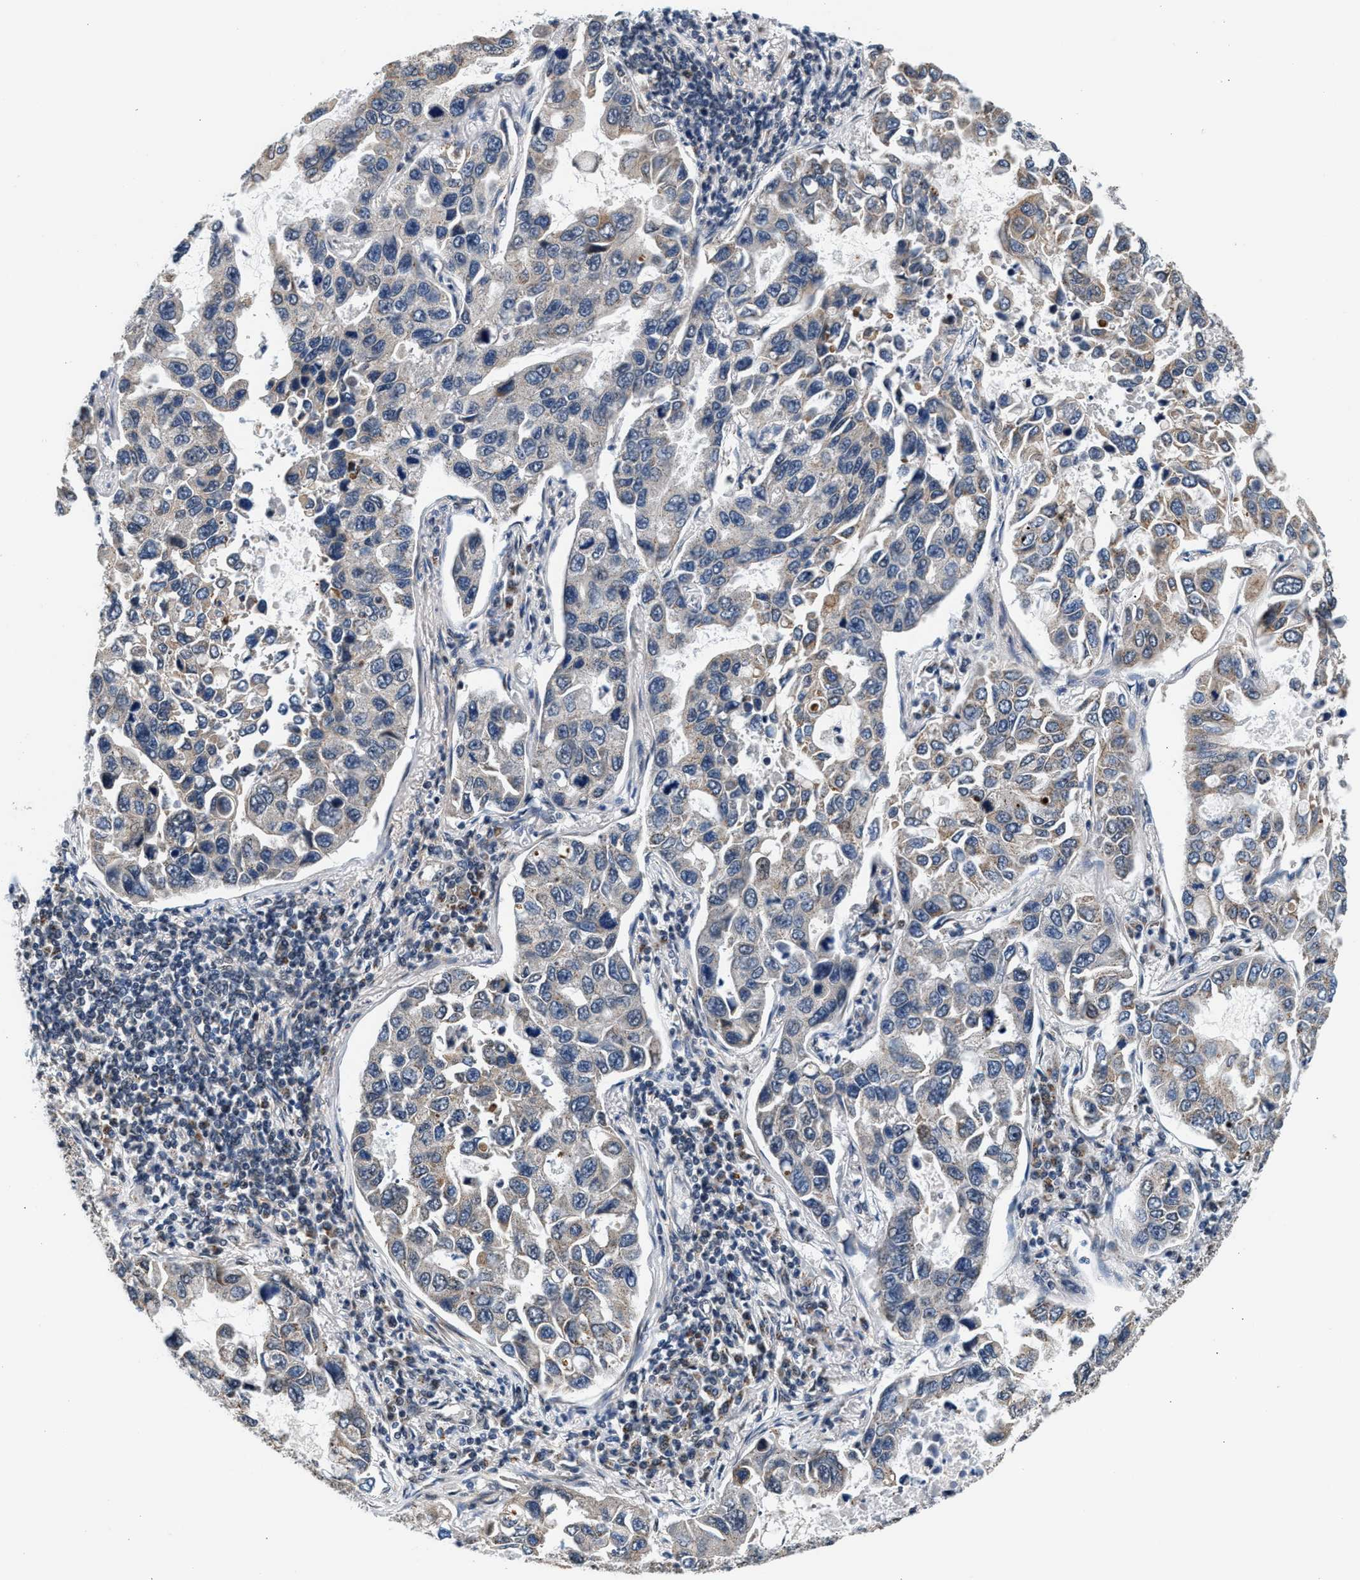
{"staining": {"intensity": "weak", "quantity": "<25%", "location": "cytoplasmic/membranous"}, "tissue": "lung cancer", "cell_type": "Tumor cells", "image_type": "cancer", "snomed": [{"axis": "morphology", "description": "Adenocarcinoma, NOS"}, {"axis": "topography", "description": "Lung"}], "caption": "Tumor cells are negative for brown protein staining in lung adenocarcinoma.", "gene": "KCNMB2", "patient": {"sex": "male", "age": 64}}